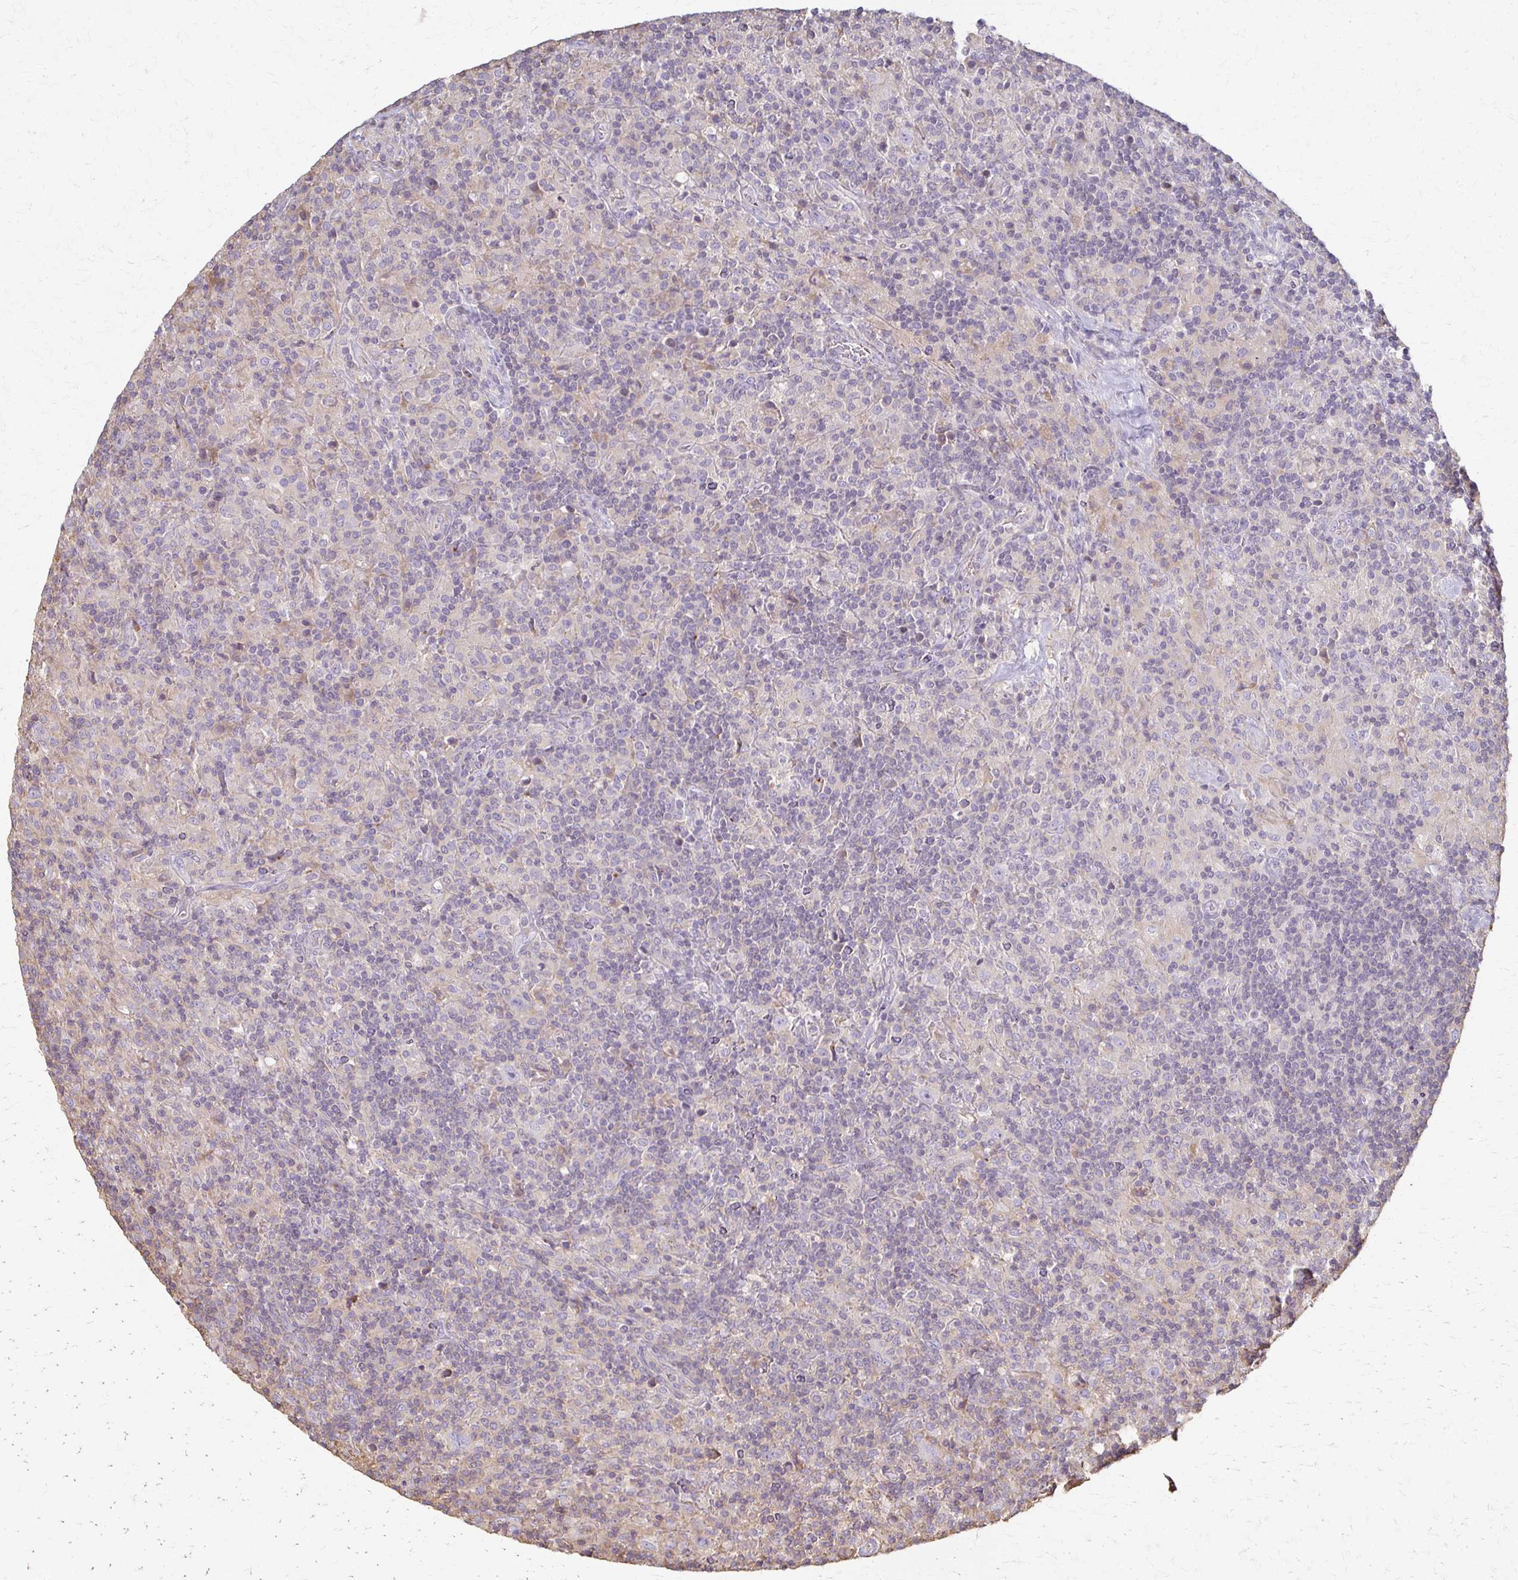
{"staining": {"intensity": "negative", "quantity": "none", "location": "none"}, "tissue": "lymphoma", "cell_type": "Tumor cells", "image_type": "cancer", "snomed": [{"axis": "morphology", "description": "Hodgkin's disease, NOS"}, {"axis": "topography", "description": "Lymph node"}], "caption": "IHC histopathology image of neoplastic tissue: human Hodgkin's disease stained with DAB demonstrates no significant protein positivity in tumor cells.", "gene": "C1QTNF7", "patient": {"sex": "male", "age": 70}}